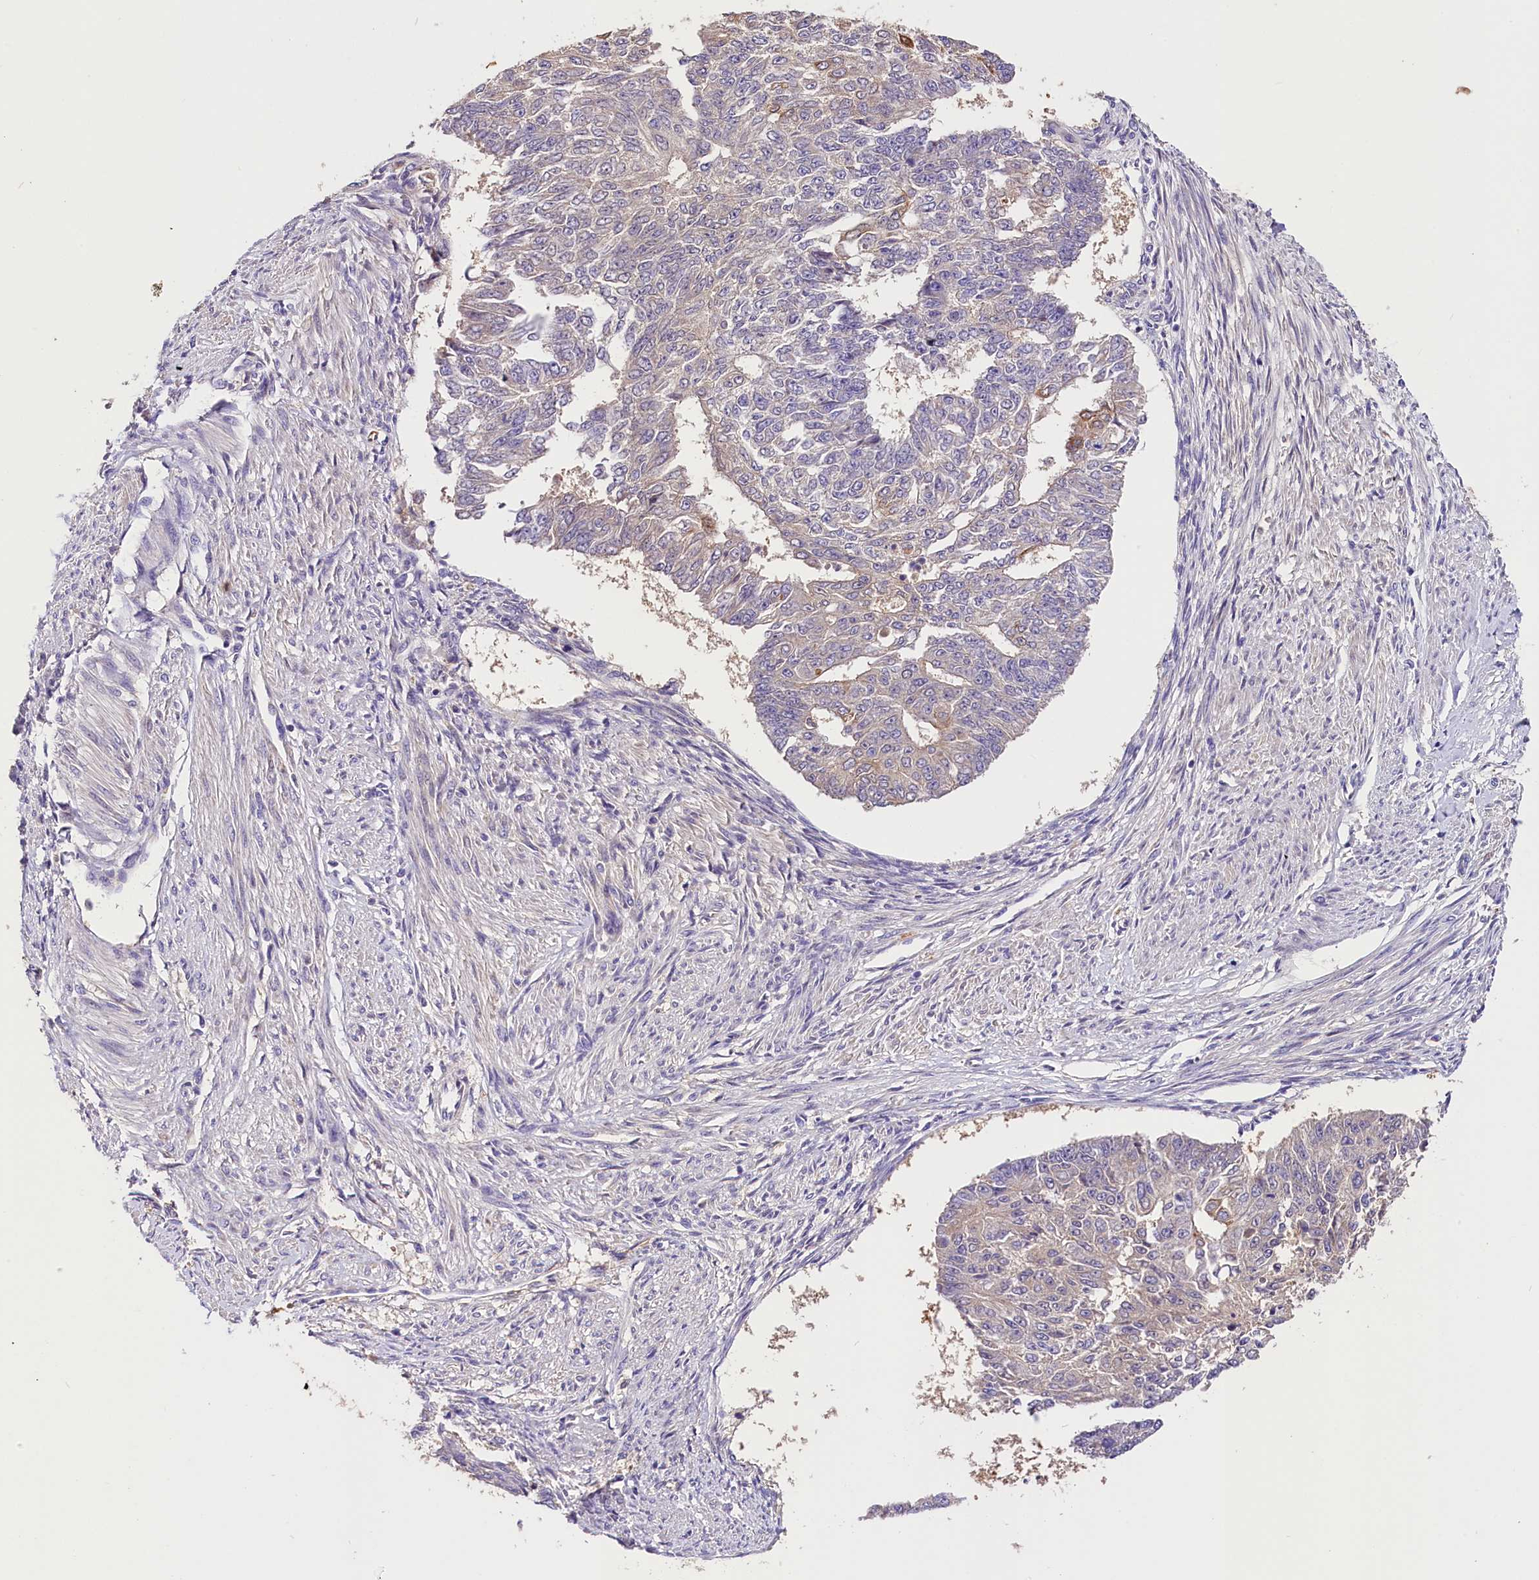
{"staining": {"intensity": "weak", "quantity": "<25%", "location": "cytoplasmic/membranous"}, "tissue": "endometrial cancer", "cell_type": "Tumor cells", "image_type": "cancer", "snomed": [{"axis": "morphology", "description": "Adenocarcinoma, NOS"}, {"axis": "topography", "description": "Endometrium"}], "caption": "The image demonstrates no significant positivity in tumor cells of endometrial cancer (adenocarcinoma). (Immunohistochemistry (ihc), brightfield microscopy, high magnification).", "gene": "ARMC6", "patient": {"sex": "female", "age": 32}}